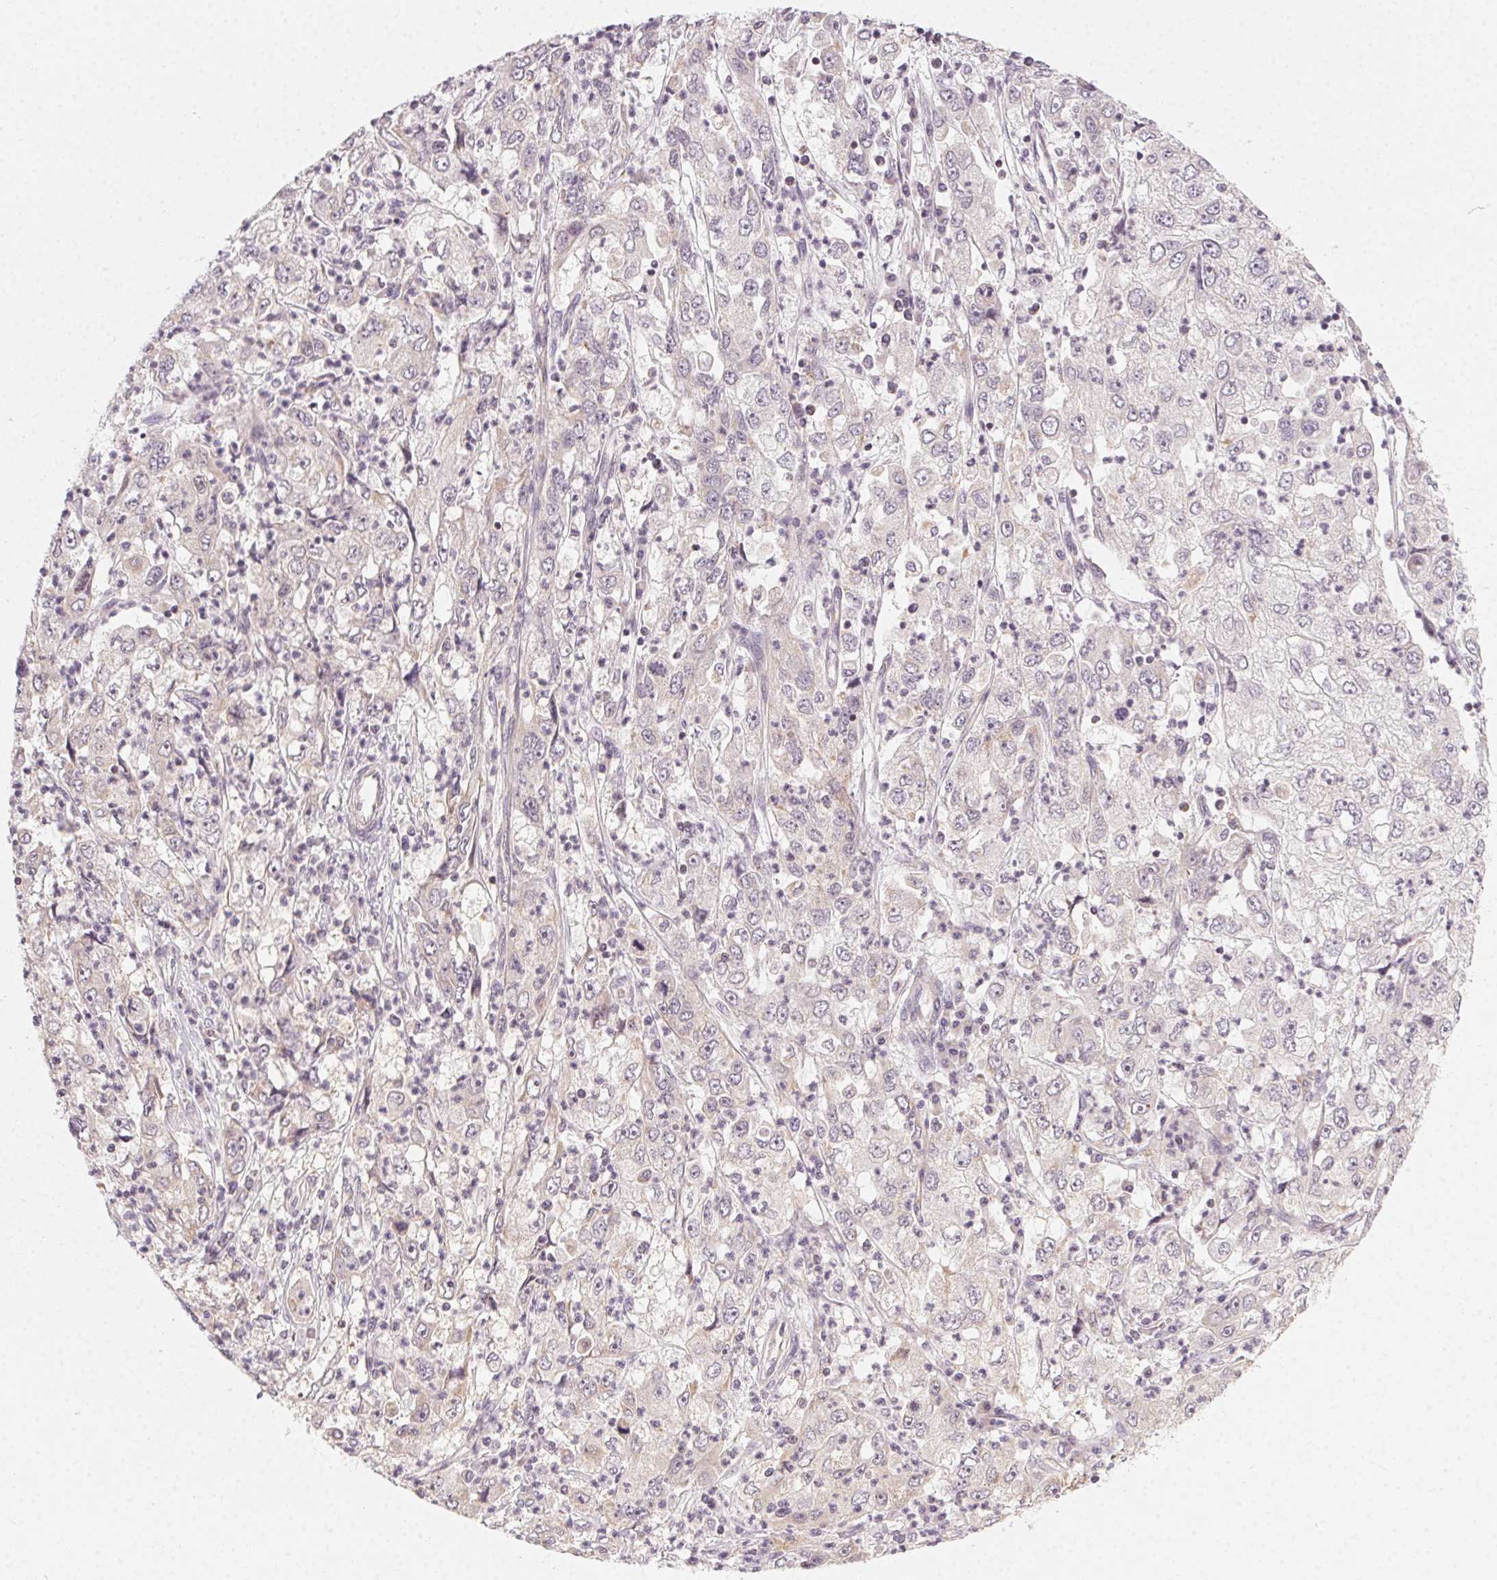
{"staining": {"intensity": "negative", "quantity": "none", "location": "none"}, "tissue": "cervical cancer", "cell_type": "Tumor cells", "image_type": "cancer", "snomed": [{"axis": "morphology", "description": "Squamous cell carcinoma, NOS"}, {"axis": "topography", "description": "Cervix"}], "caption": "Cervical cancer stained for a protein using immunohistochemistry (IHC) shows no positivity tumor cells.", "gene": "NCOA4", "patient": {"sex": "female", "age": 36}}